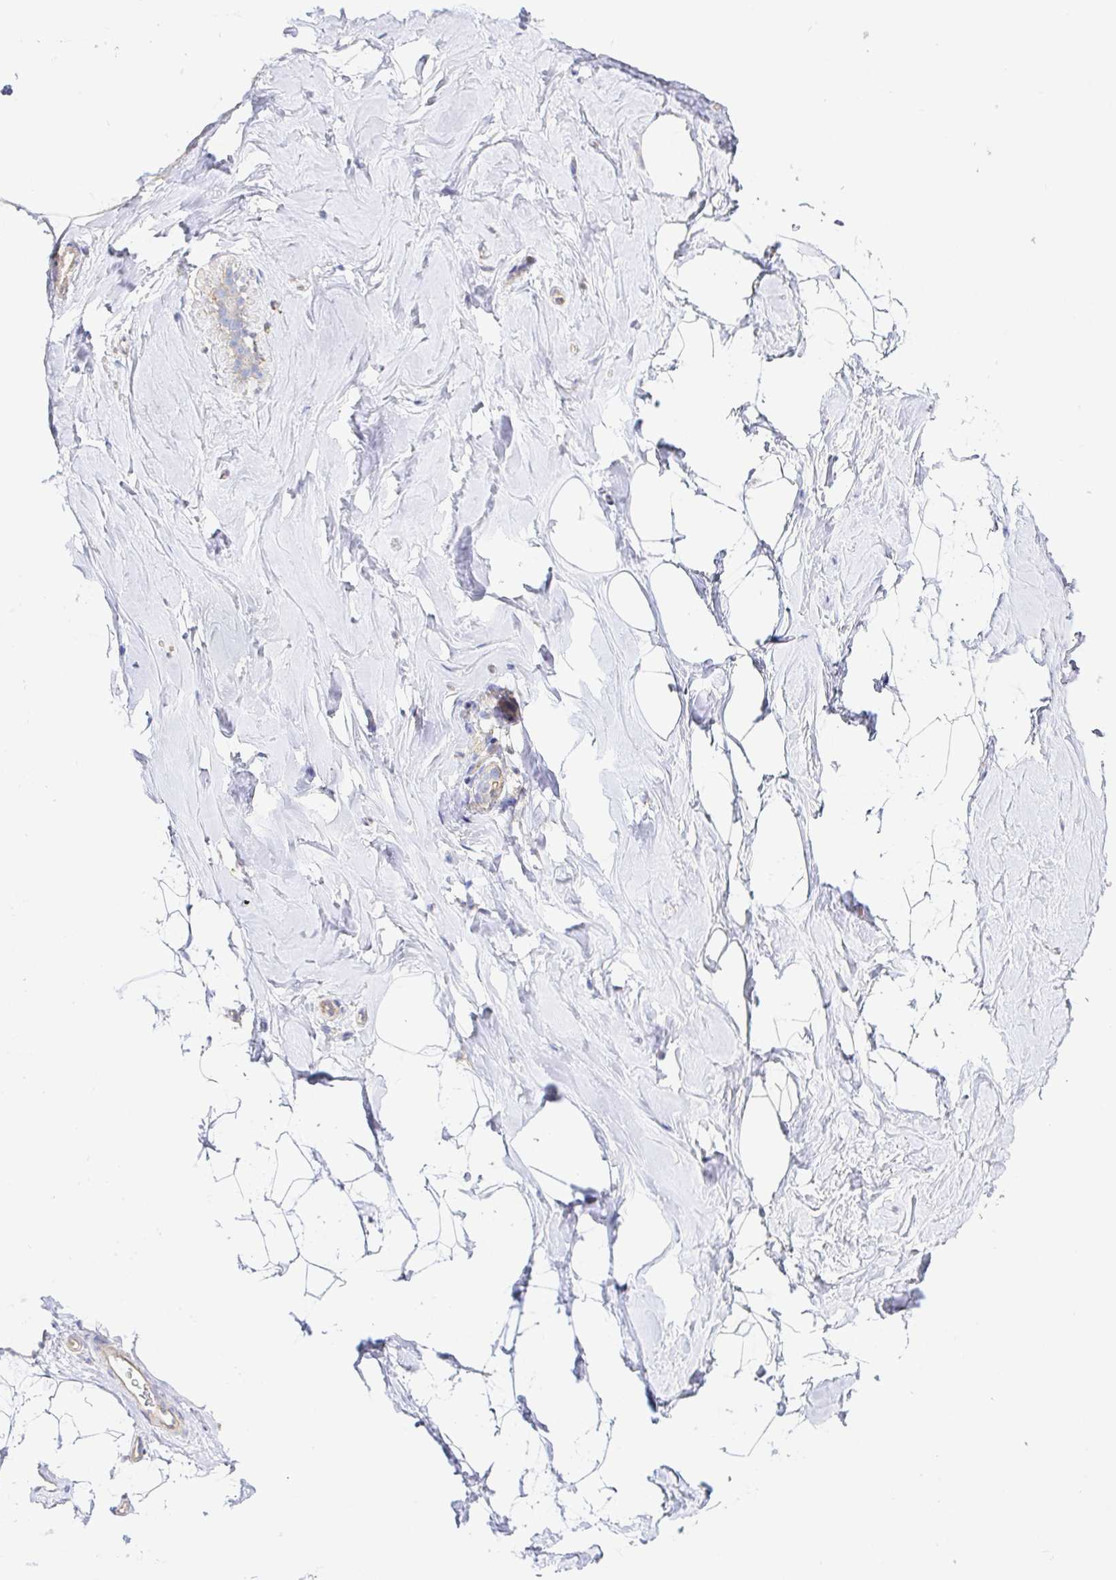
{"staining": {"intensity": "negative", "quantity": "none", "location": "none"}, "tissue": "breast", "cell_type": "Adipocytes", "image_type": "normal", "snomed": [{"axis": "morphology", "description": "Normal tissue, NOS"}, {"axis": "topography", "description": "Breast"}], "caption": "An image of human breast is negative for staining in adipocytes.", "gene": "ARL4D", "patient": {"sex": "female", "age": 32}}